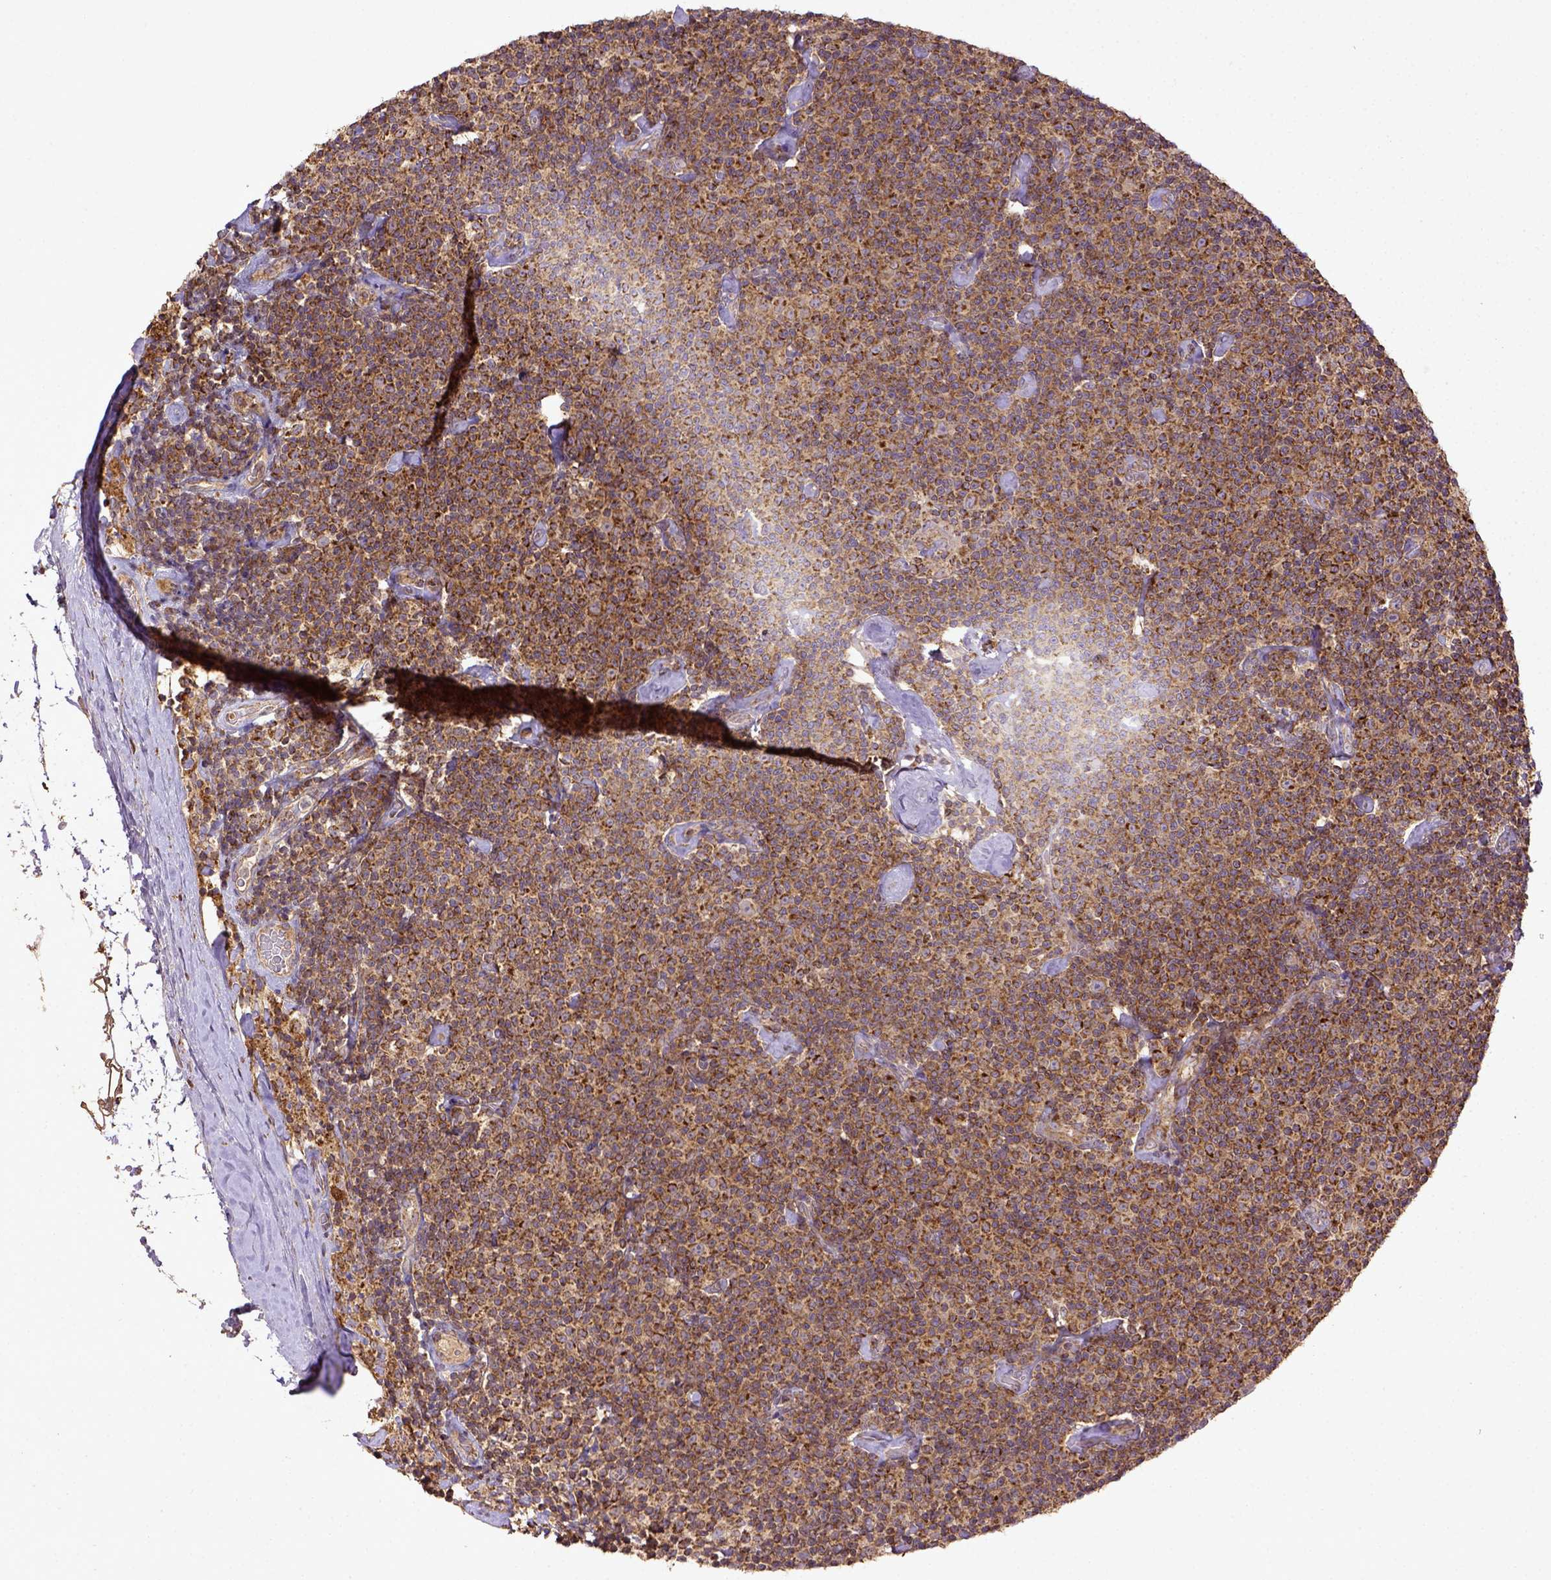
{"staining": {"intensity": "strong", "quantity": ">75%", "location": "cytoplasmic/membranous"}, "tissue": "lymphoma", "cell_type": "Tumor cells", "image_type": "cancer", "snomed": [{"axis": "morphology", "description": "Malignant lymphoma, non-Hodgkin's type, Low grade"}, {"axis": "topography", "description": "Lymph node"}], "caption": "Malignant lymphoma, non-Hodgkin's type (low-grade) stained for a protein demonstrates strong cytoplasmic/membranous positivity in tumor cells.", "gene": "MT-CO1", "patient": {"sex": "male", "age": 81}}